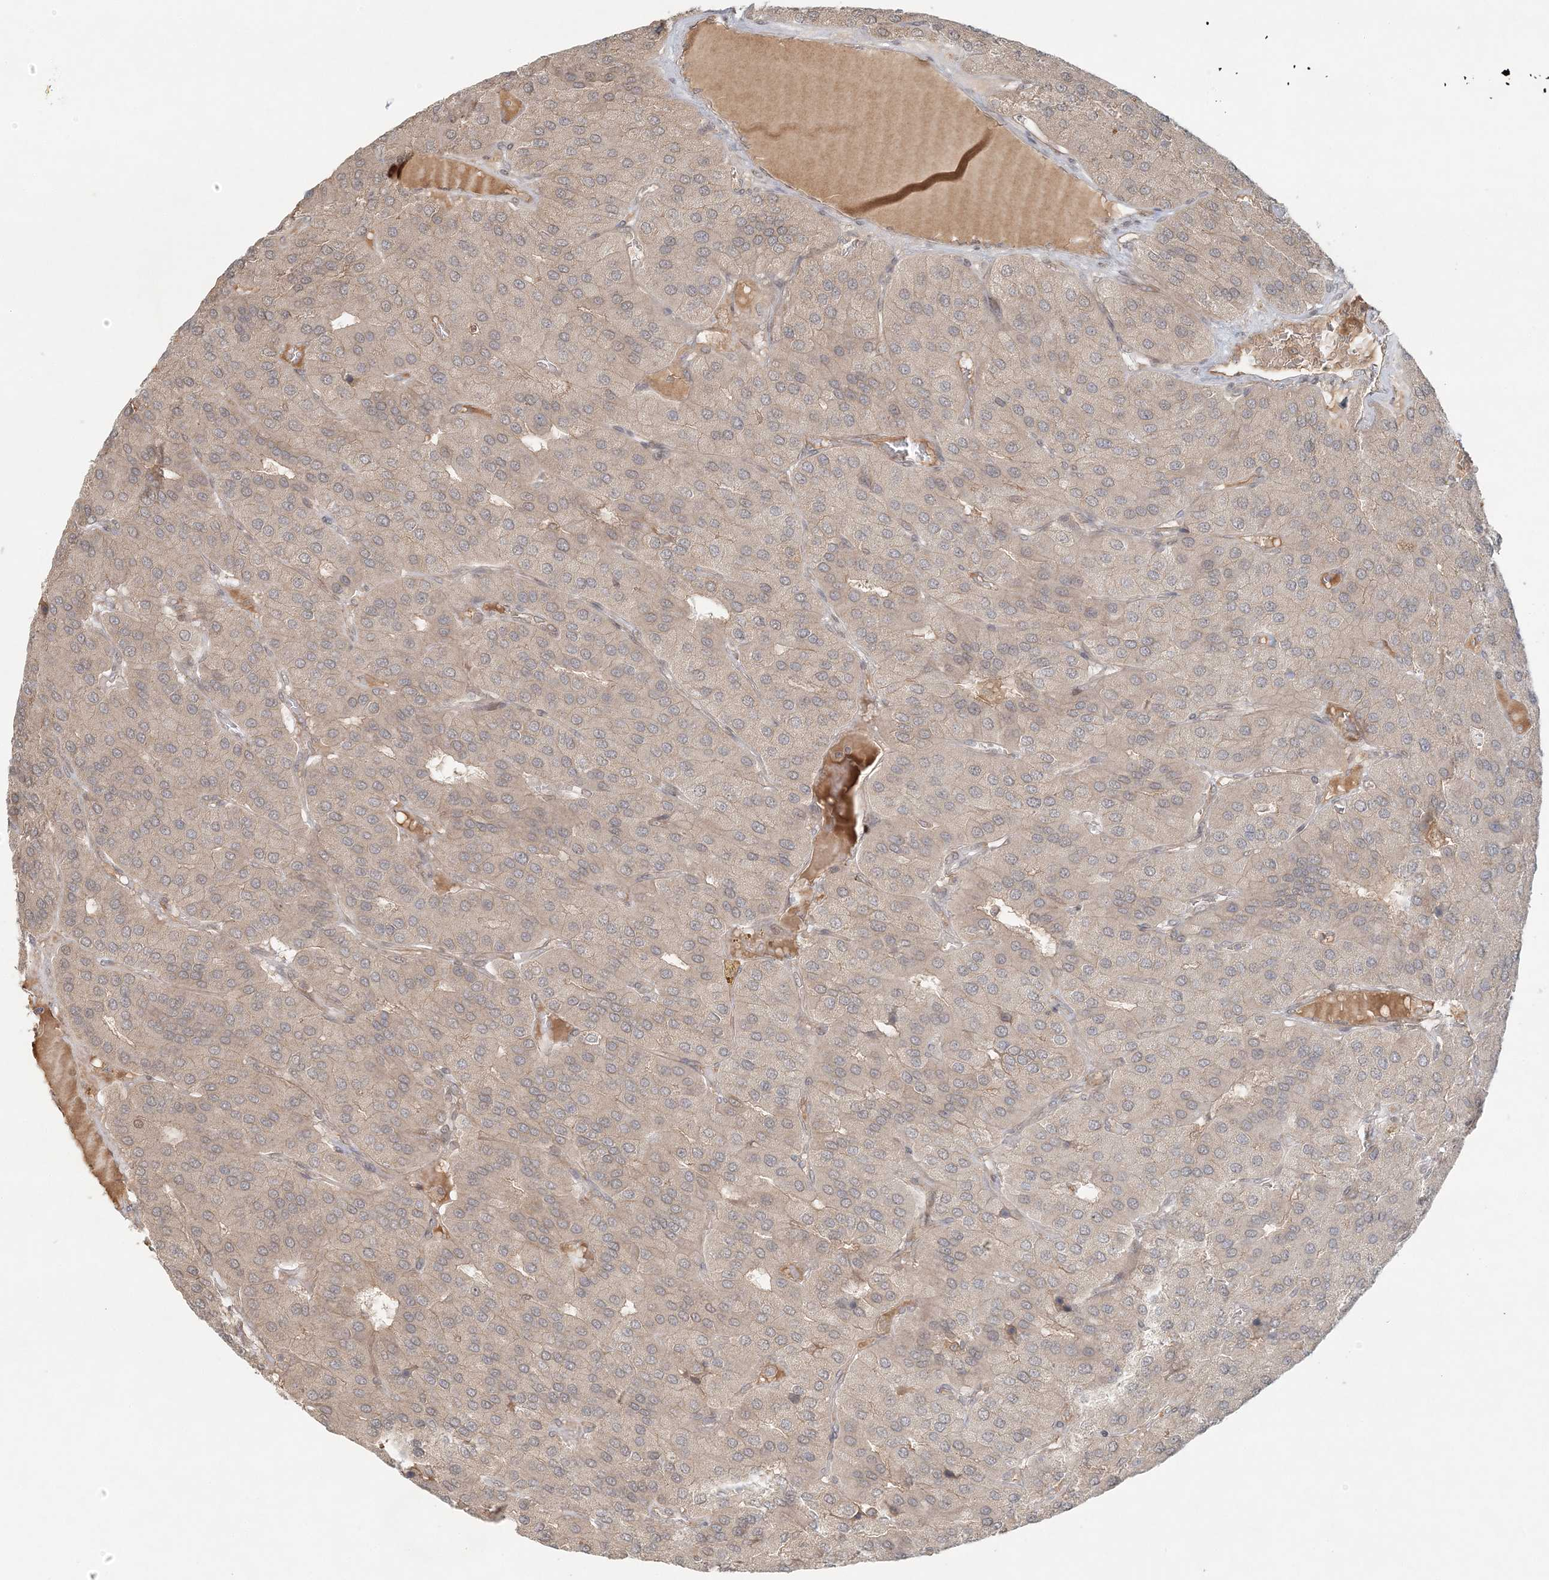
{"staining": {"intensity": "negative", "quantity": "none", "location": "none"}, "tissue": "parathyroid gland", "cell_type": "Glandular cells", "image_type": "normal", "snomed": [{"axis": "morphology", "description": "Normal tissue, NOS"}, {"axis": "morphology", "description": "Adenoma, NOS"}, {"axis": "topography", "description": "Parathyroid gland"}], "caption": "High magnification brightfield microscopy of unremarkable parathyroid gland stained with DAB (3,3'-diaminobenzidine) (brown) and counterstained with hematoxylin (blue): glandular cells show no significant positivity. The staining is performed using DAB (3,3'-diaminobenzidine) brown chromogen with nuclei counter-stained in using hematoxylin.", "gene": "KIAA0232", "patient": {"sex": "female", "age": 86}}